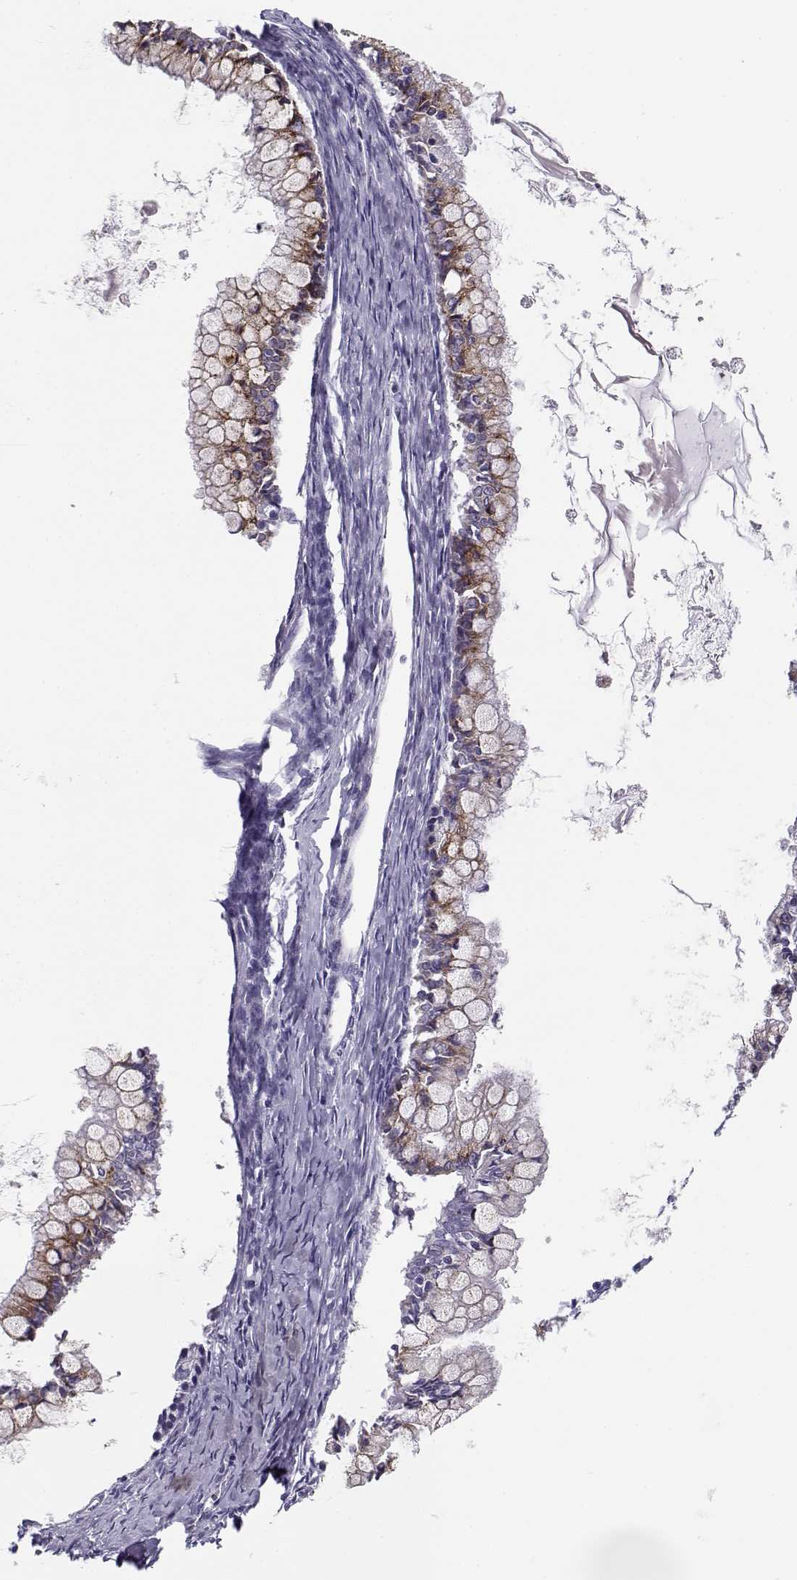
{"staining": {"intensity": "moderate", "quantity": "25%-75%", "location": "cytoplasmic/membranous"}, "tissue": "ovarian cancer", "cell_type": "Tumor cells", "image_type": "cancer", "snomed": [{"axis": "morphology", "description": "Cystadenocarcinoma, mucinous, NOS"}, {"axis": "topography", "description": "Ovary"}], "caption": "Tumor cells demonstrate medium levels of moderate cytoplasmic/membranous positivity in approximately 25%-75% of cells in human ovarian mucinous cystadenocarcinoma. (Brightfield microscopy of DAB IHC at high magnification).", "gene": "CFAP77", "patient": {"sex": "female", "age": 67}}